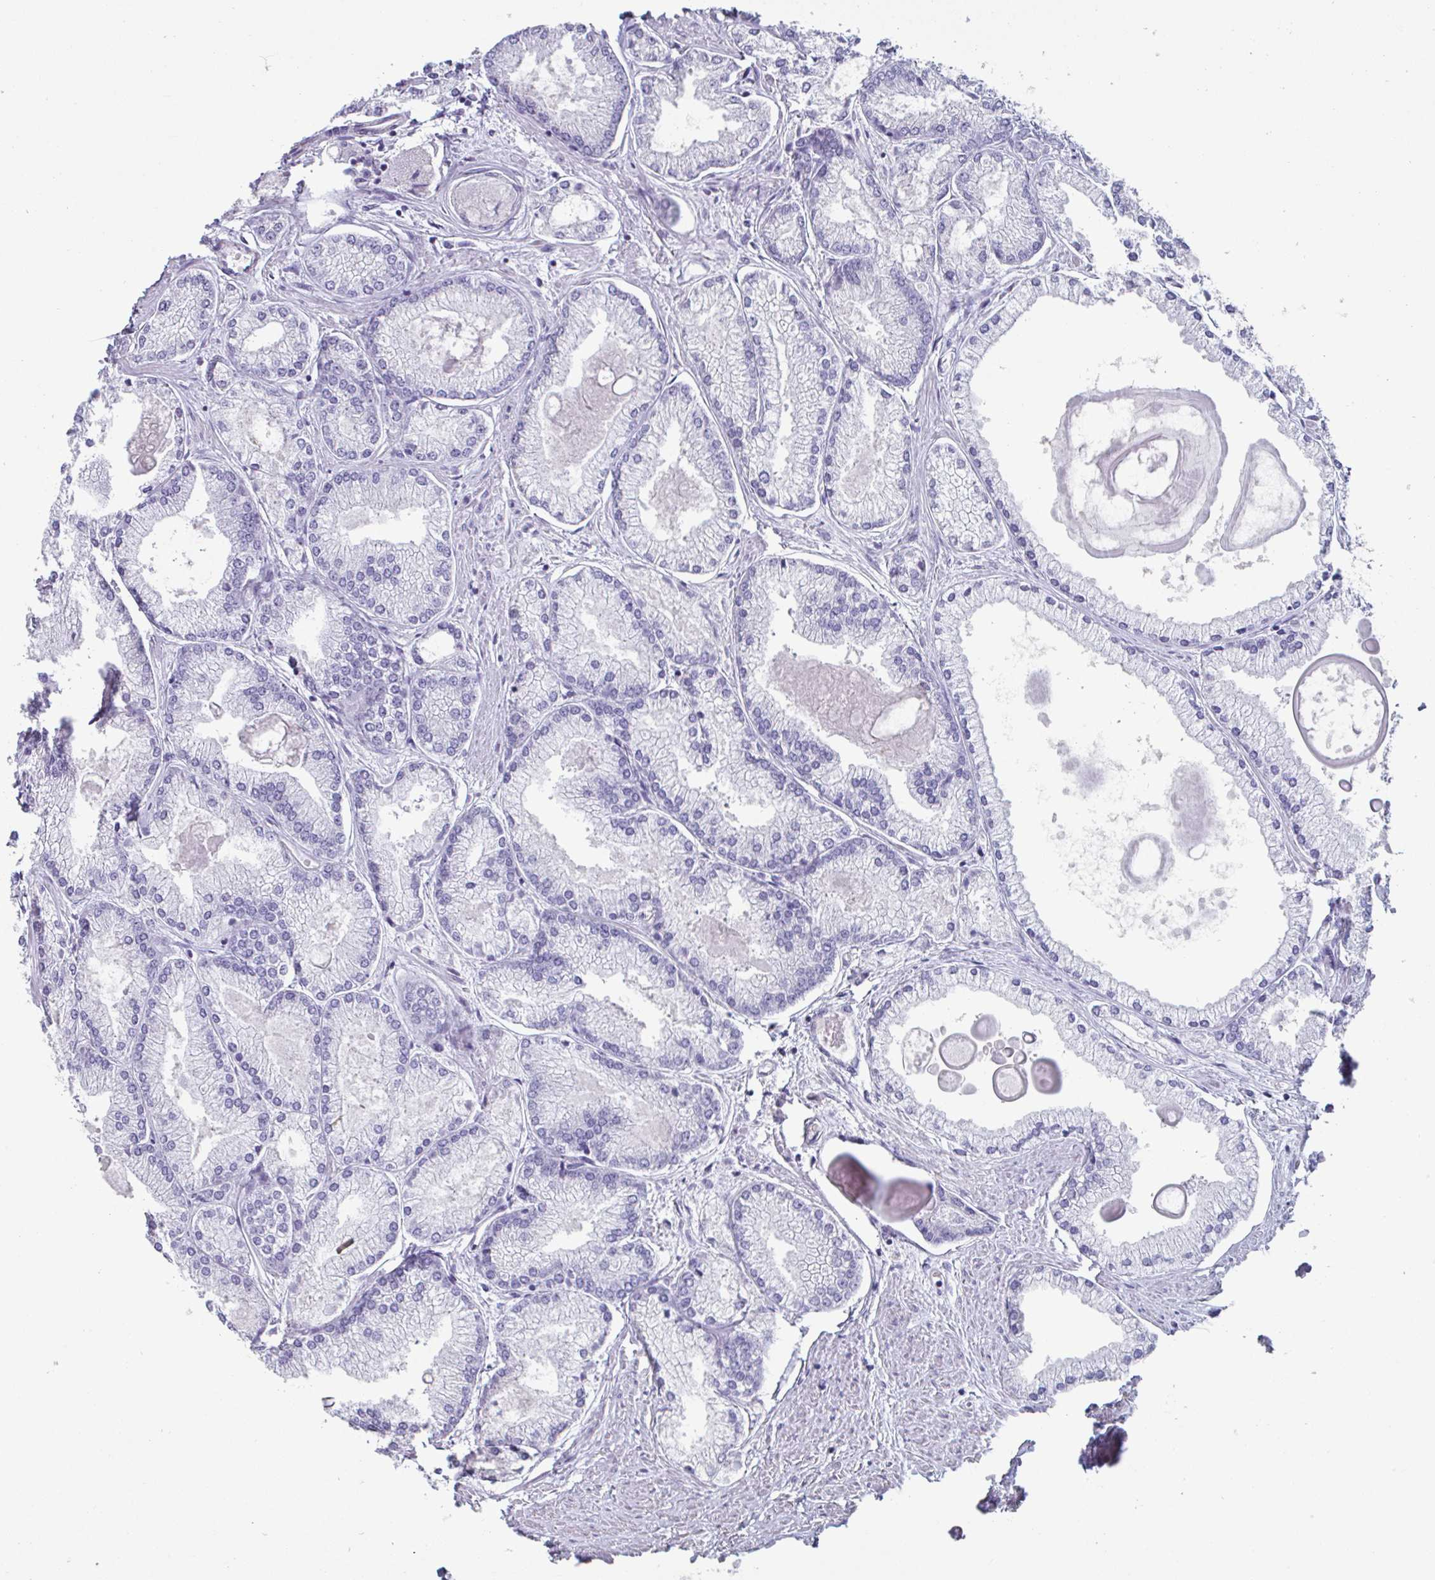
{"staining": {"intensity": "negative", "quantity": "none", "location": "none"}, "tissue": "prostate cancer", "cell_type": "Tumor cells", "image_type": "cancer", "snomed": [{"axis": "morphology", "description": "Adenocarcinoma, High grade"}, {"axis": "topography", "description": "Prostate"}], "caption": "A high-resolution photomicrograph shows immunohistochemistry (IHC) staining of prostate cancer (high-grade adenocarcinoma), which reveals no significant expression in tumor cells.", "gene": "CREG2", "patient": {"sex": "male", "age": 68}}